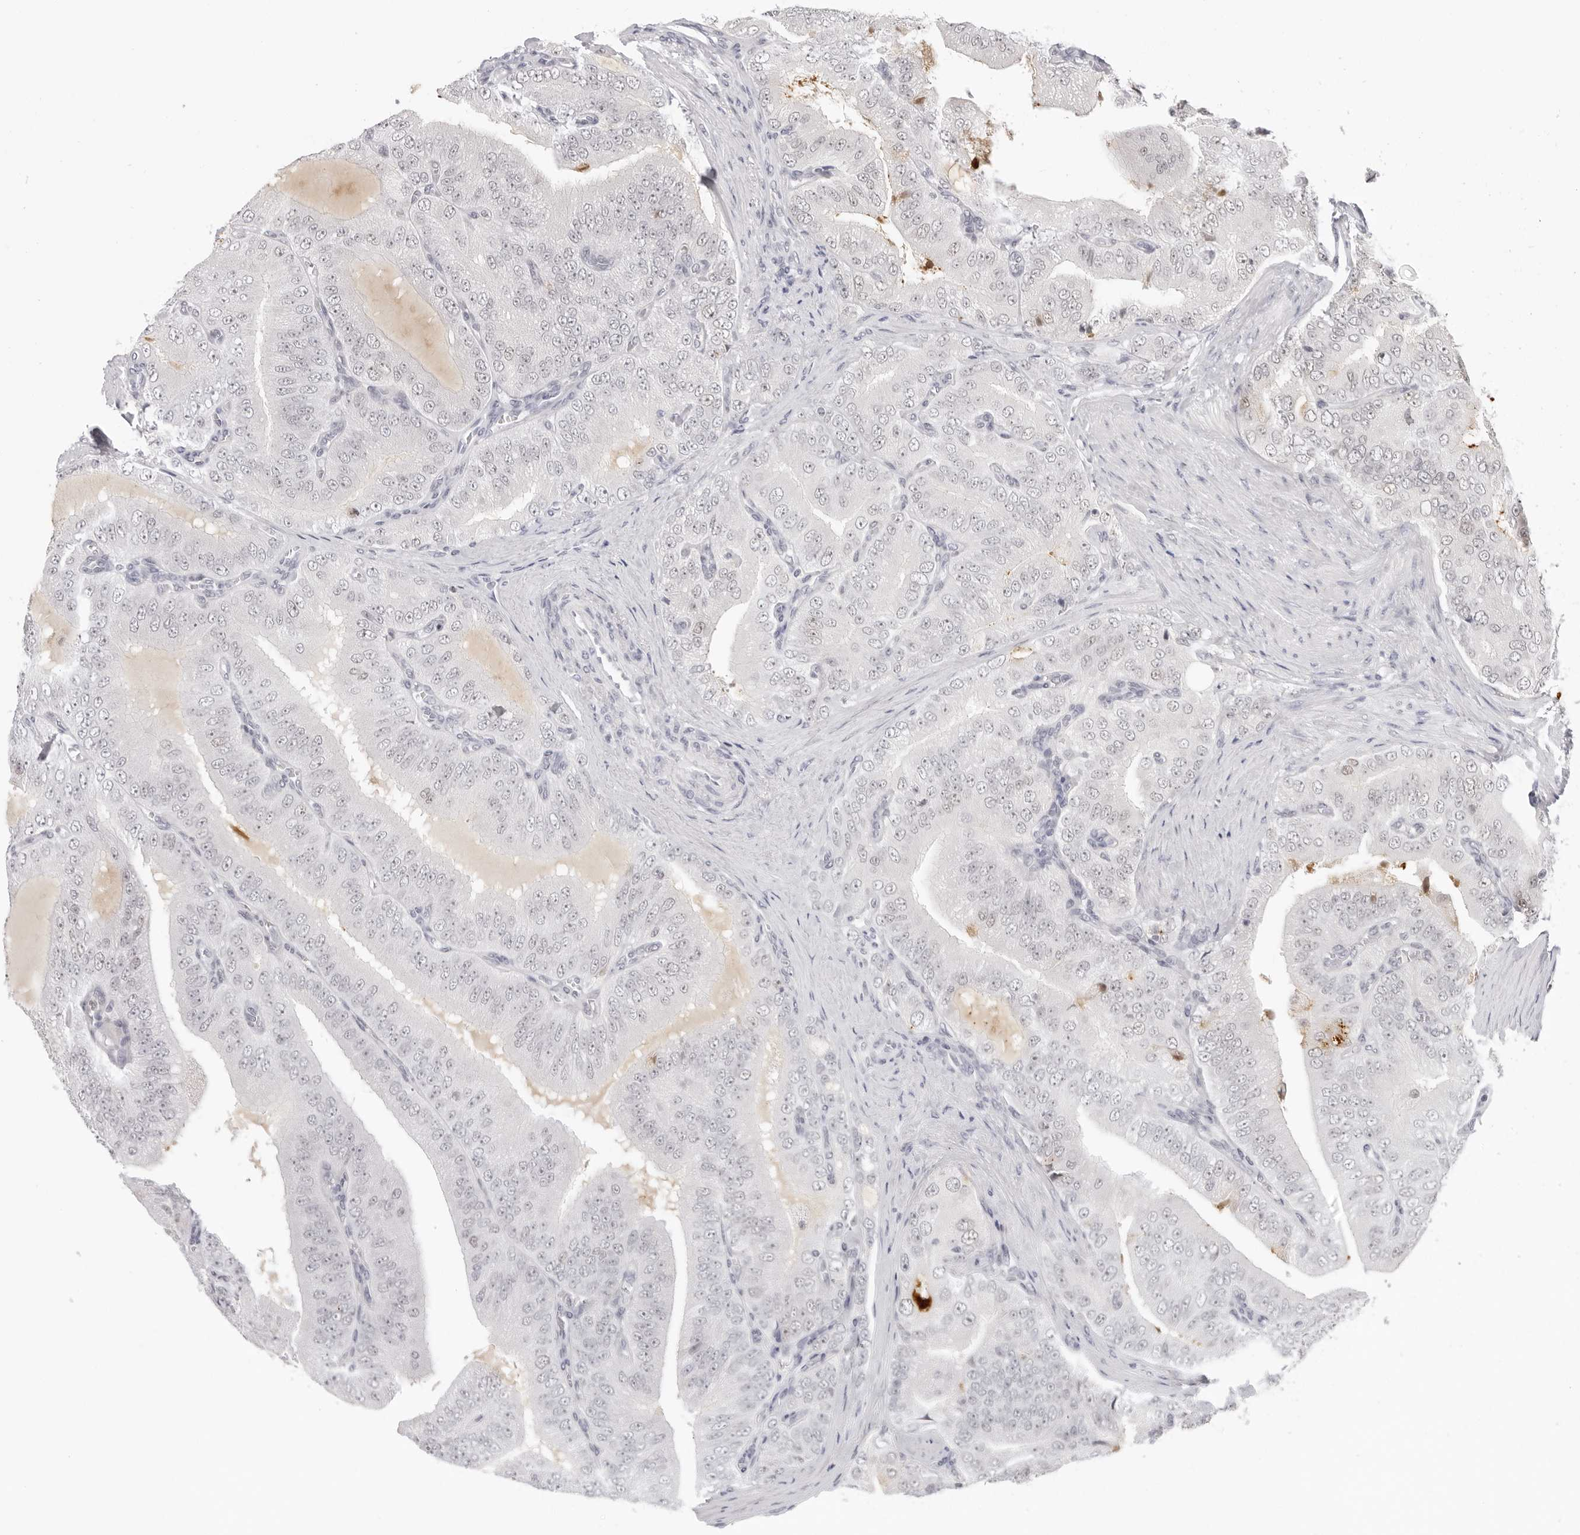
{"staining": {"intensity": "weak", "quantity": "<25%", "location": "nuclear"}, "tissue": "prostate cancer", "cell_type": "Tumor cells", "image_type": "cancer", "snomed": [{"axis": "morphology", "description": "Adenocarcinoma, High grade"}, {"axis": "topography", "description": "Prostate"}], "caption": "Adenocarcinoma (high-grade) (prostate) was stained to show a protein in brown. There is no significant staining in tumor cells.", "gene": "MSH6", "patient": {"sex": "male", "age": 58}}